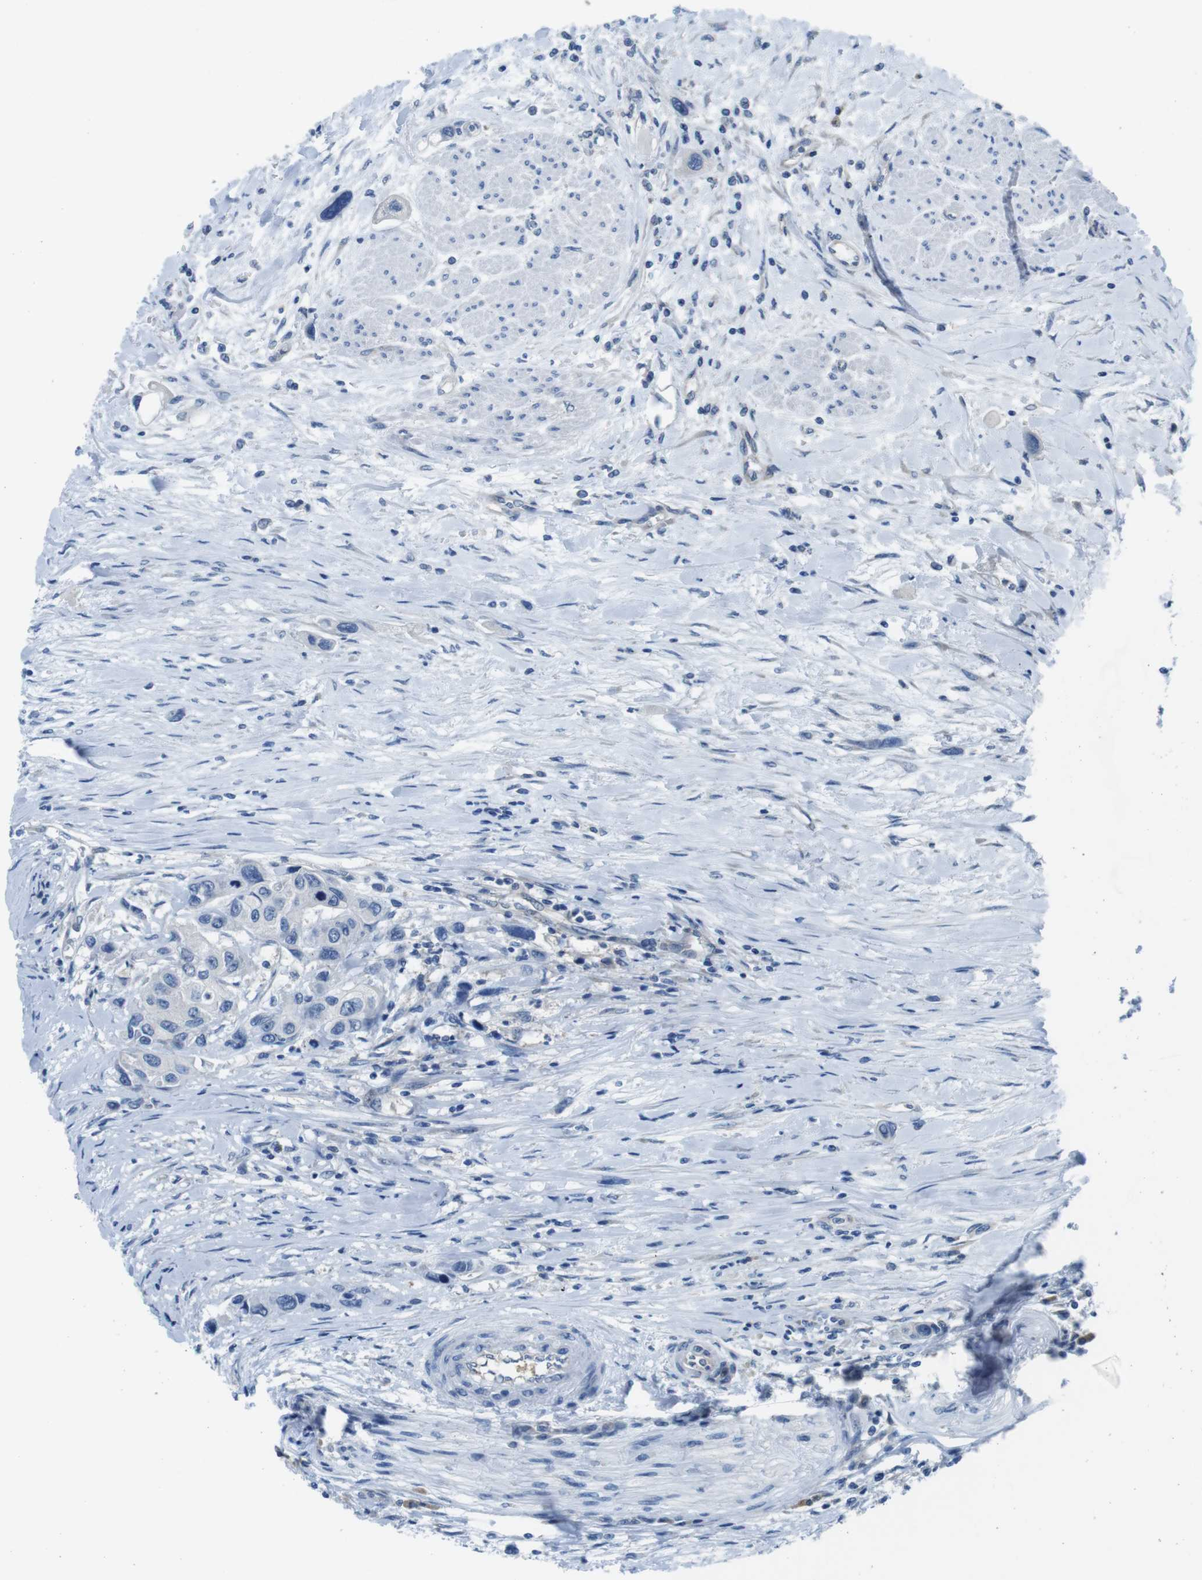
{"staining": {"intensity": "negative", "quantity": "none", "location": "none"}, "tissue": "urothelial cancer", "cell_type": "Tumor cells", "image_type": "cancer", "snomed": [{"axis": "morphology", "description": "Urothelial carcinoma, High grade"}, {"axis": "topography", "description": "Urinary bladder"}], "caption": "Immunohistochemical staining of urothelial cancer exhibits no significant expression in tumor cells.", "gene": "EIF2B5", "patient": {"sex": "female", "age": 56}}